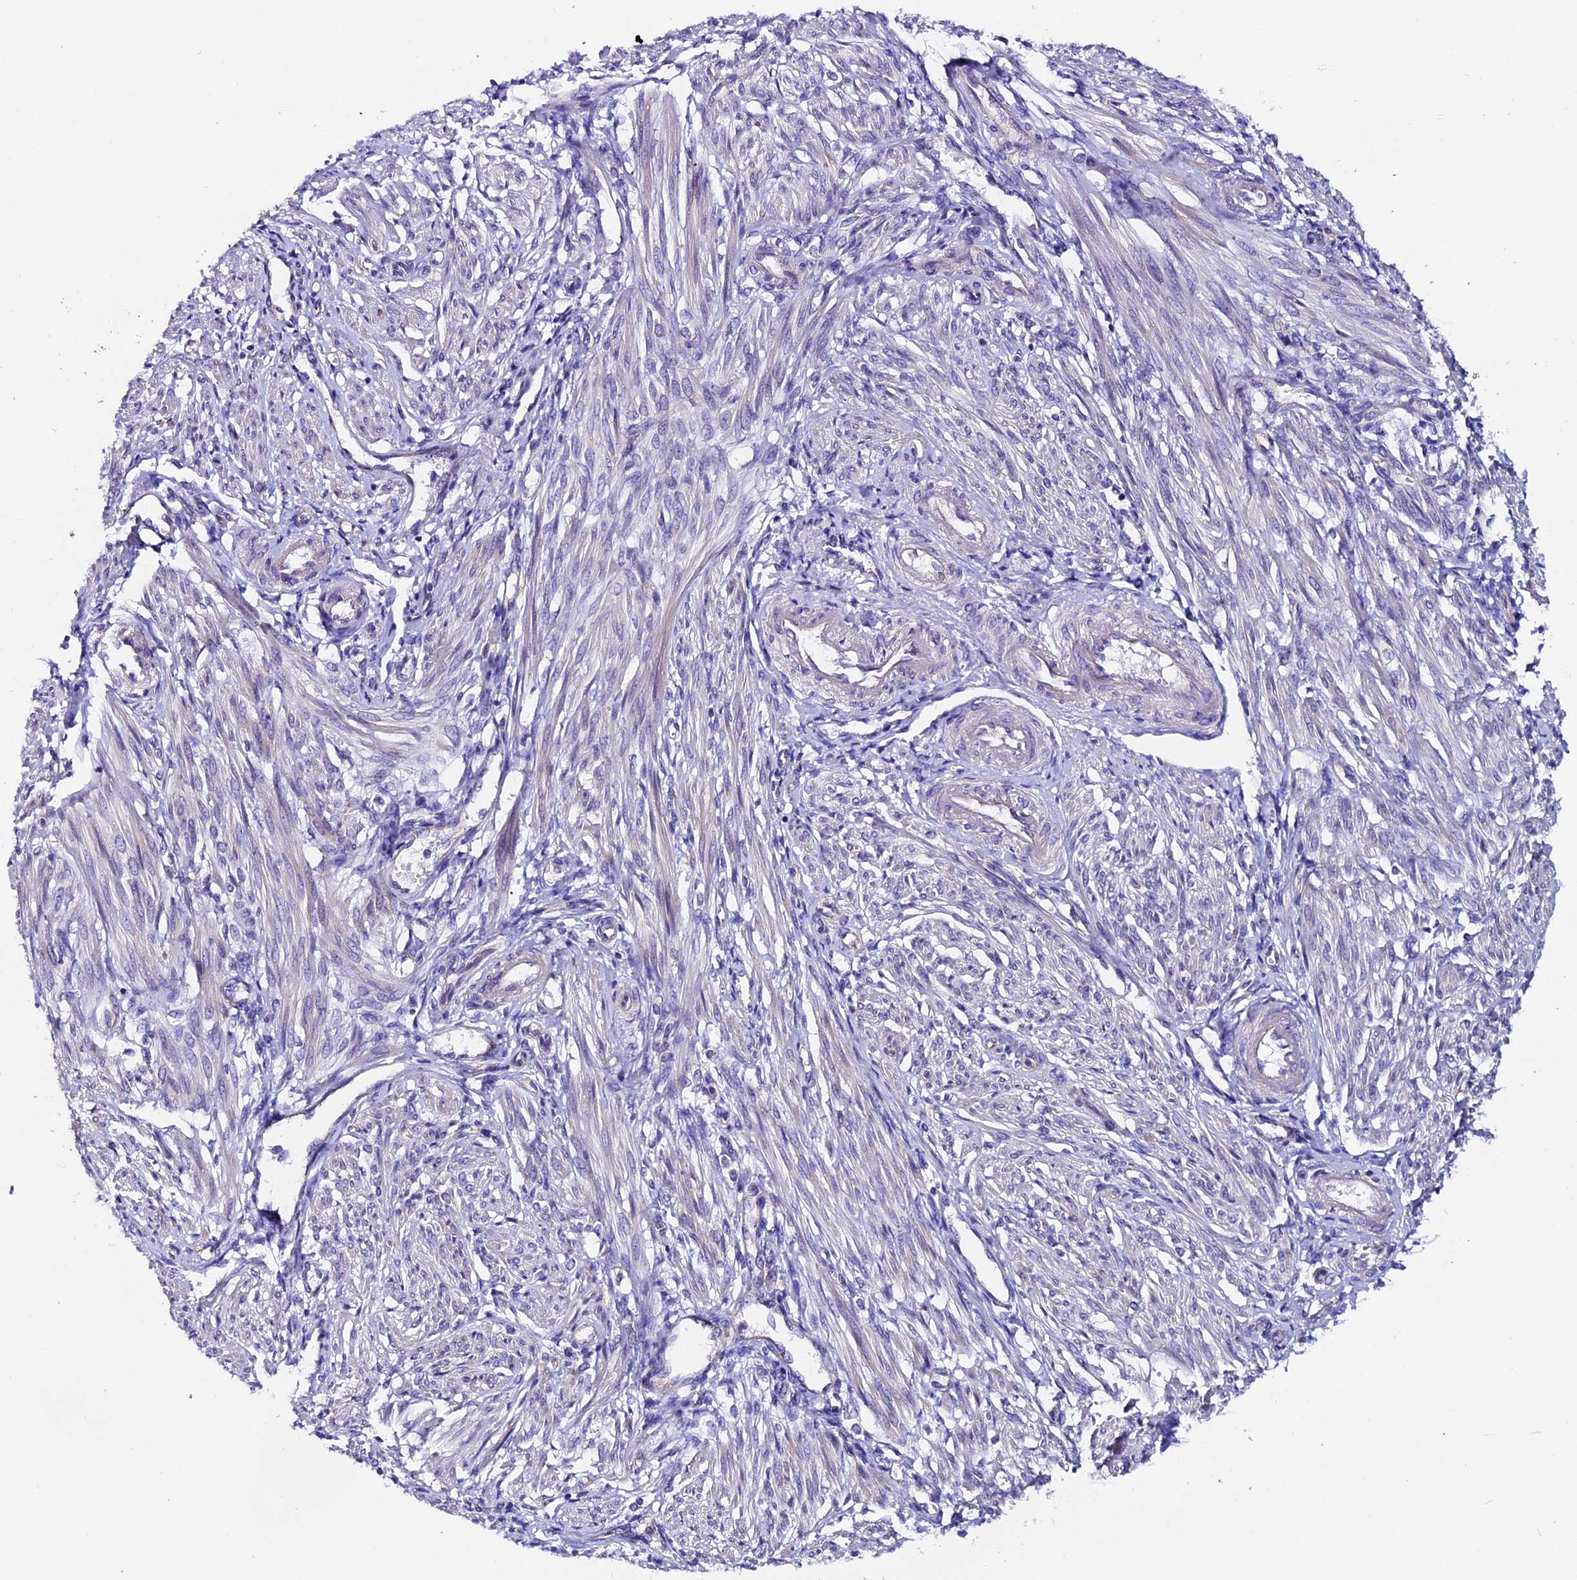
{"staining": {"intensity": "weak", "quantity": "<25%", "location": "cytoplasmic/membranous"}, "tissue": "smooth muscle", "cell_type": "Smooth muscle cells", "image_type": "normal", "snomed": [{"axis": "morphology", "description": "Normal tissue, NOS"}, {"axis": "topography", "description": "Smooth muscle"}], "caption": "Photomicrograph shows no significant protein staining in smooth muscle cells of benign smooth muscle.", "gene": "COMTD1", "patient": {"sex": "female", "age": 39}}